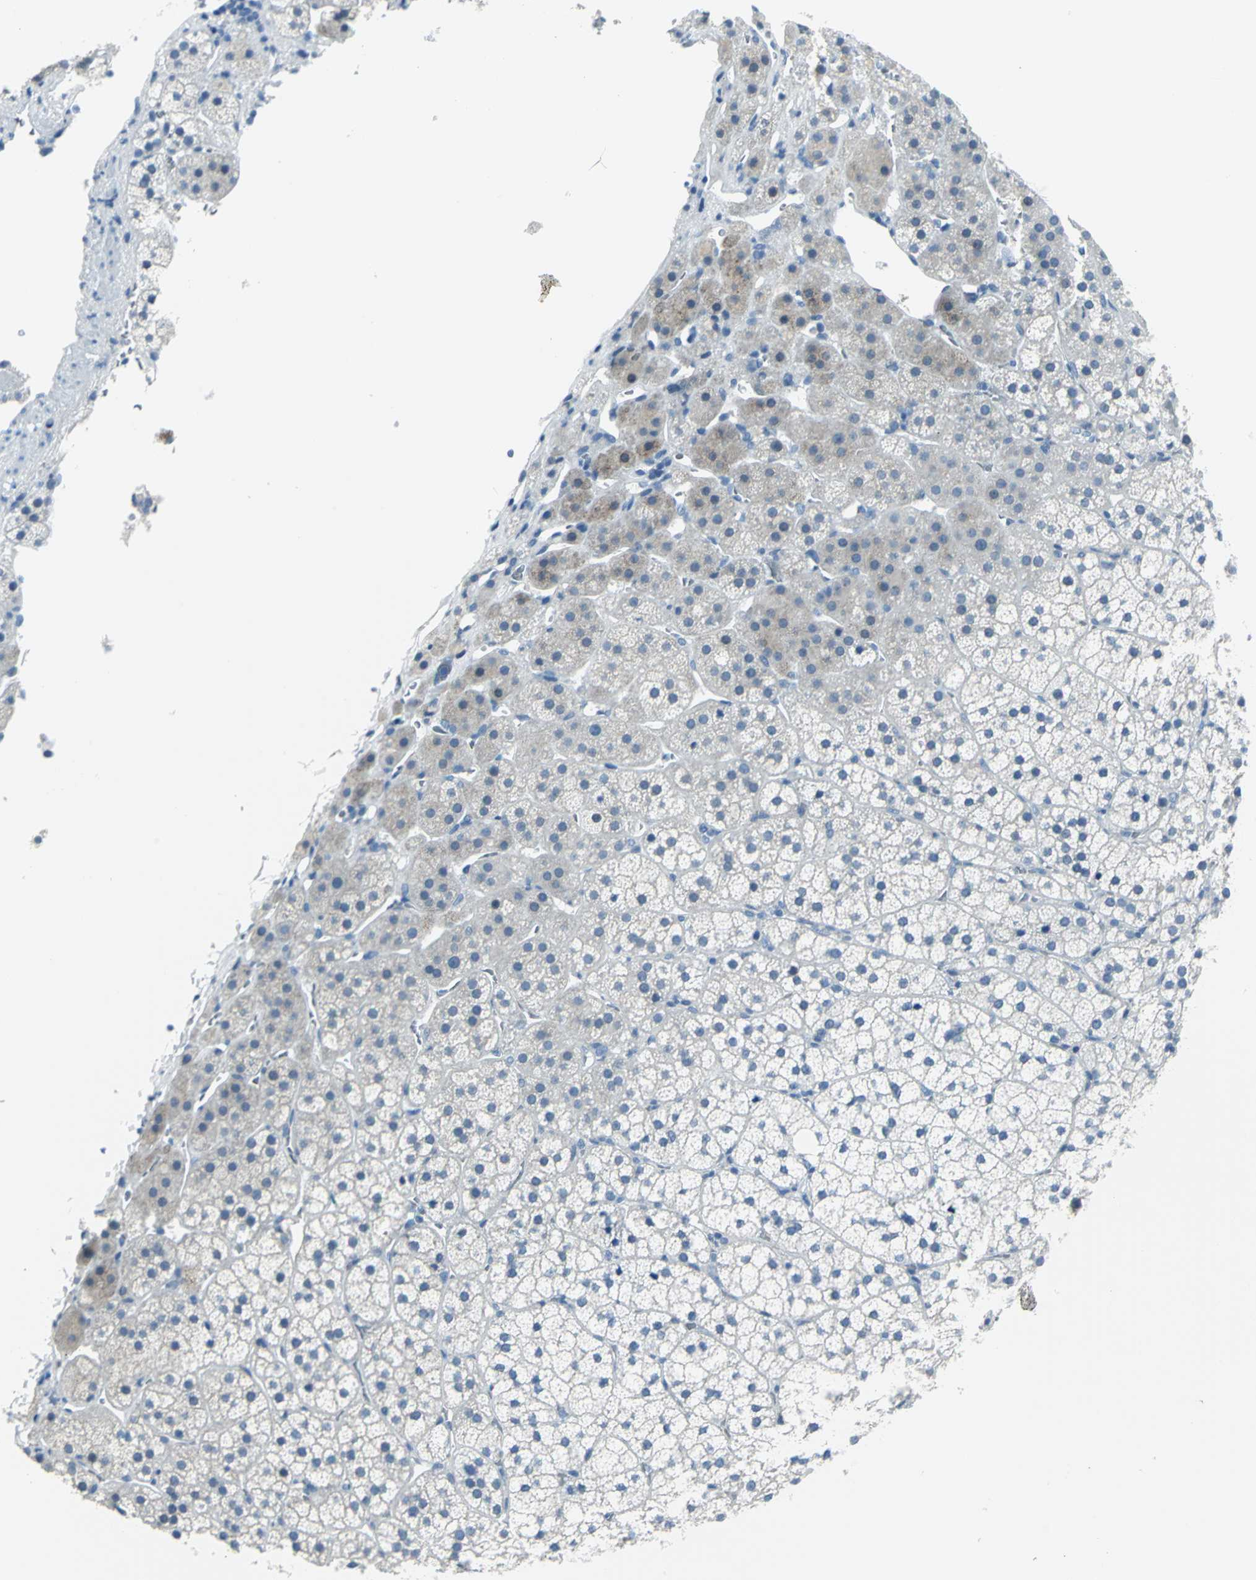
{"staining": {"intensity": "weak", "quantity": "<25%", "location": "cytoplasmic/membranous"}, "tissue": "adrenal gland", "cell_type": "Glandular cells", "image_type": "normal", "snomed": [{"axis": "morphology", "description": "Normal tissue, NOS"}, {"axis": "topography", "description": "Adrenal gland"}], "caption": "Immunohistochemistry (IHC) image of unremarkable adrenal gland: adrenal gland stained with DAB (3,3'-diaminobenzidine) reveals no significant protein staining in glandular cells. Nuclei are stained in blue.", "gene": "DNAI2", "patient": {"sex": "female", "age": 44}}